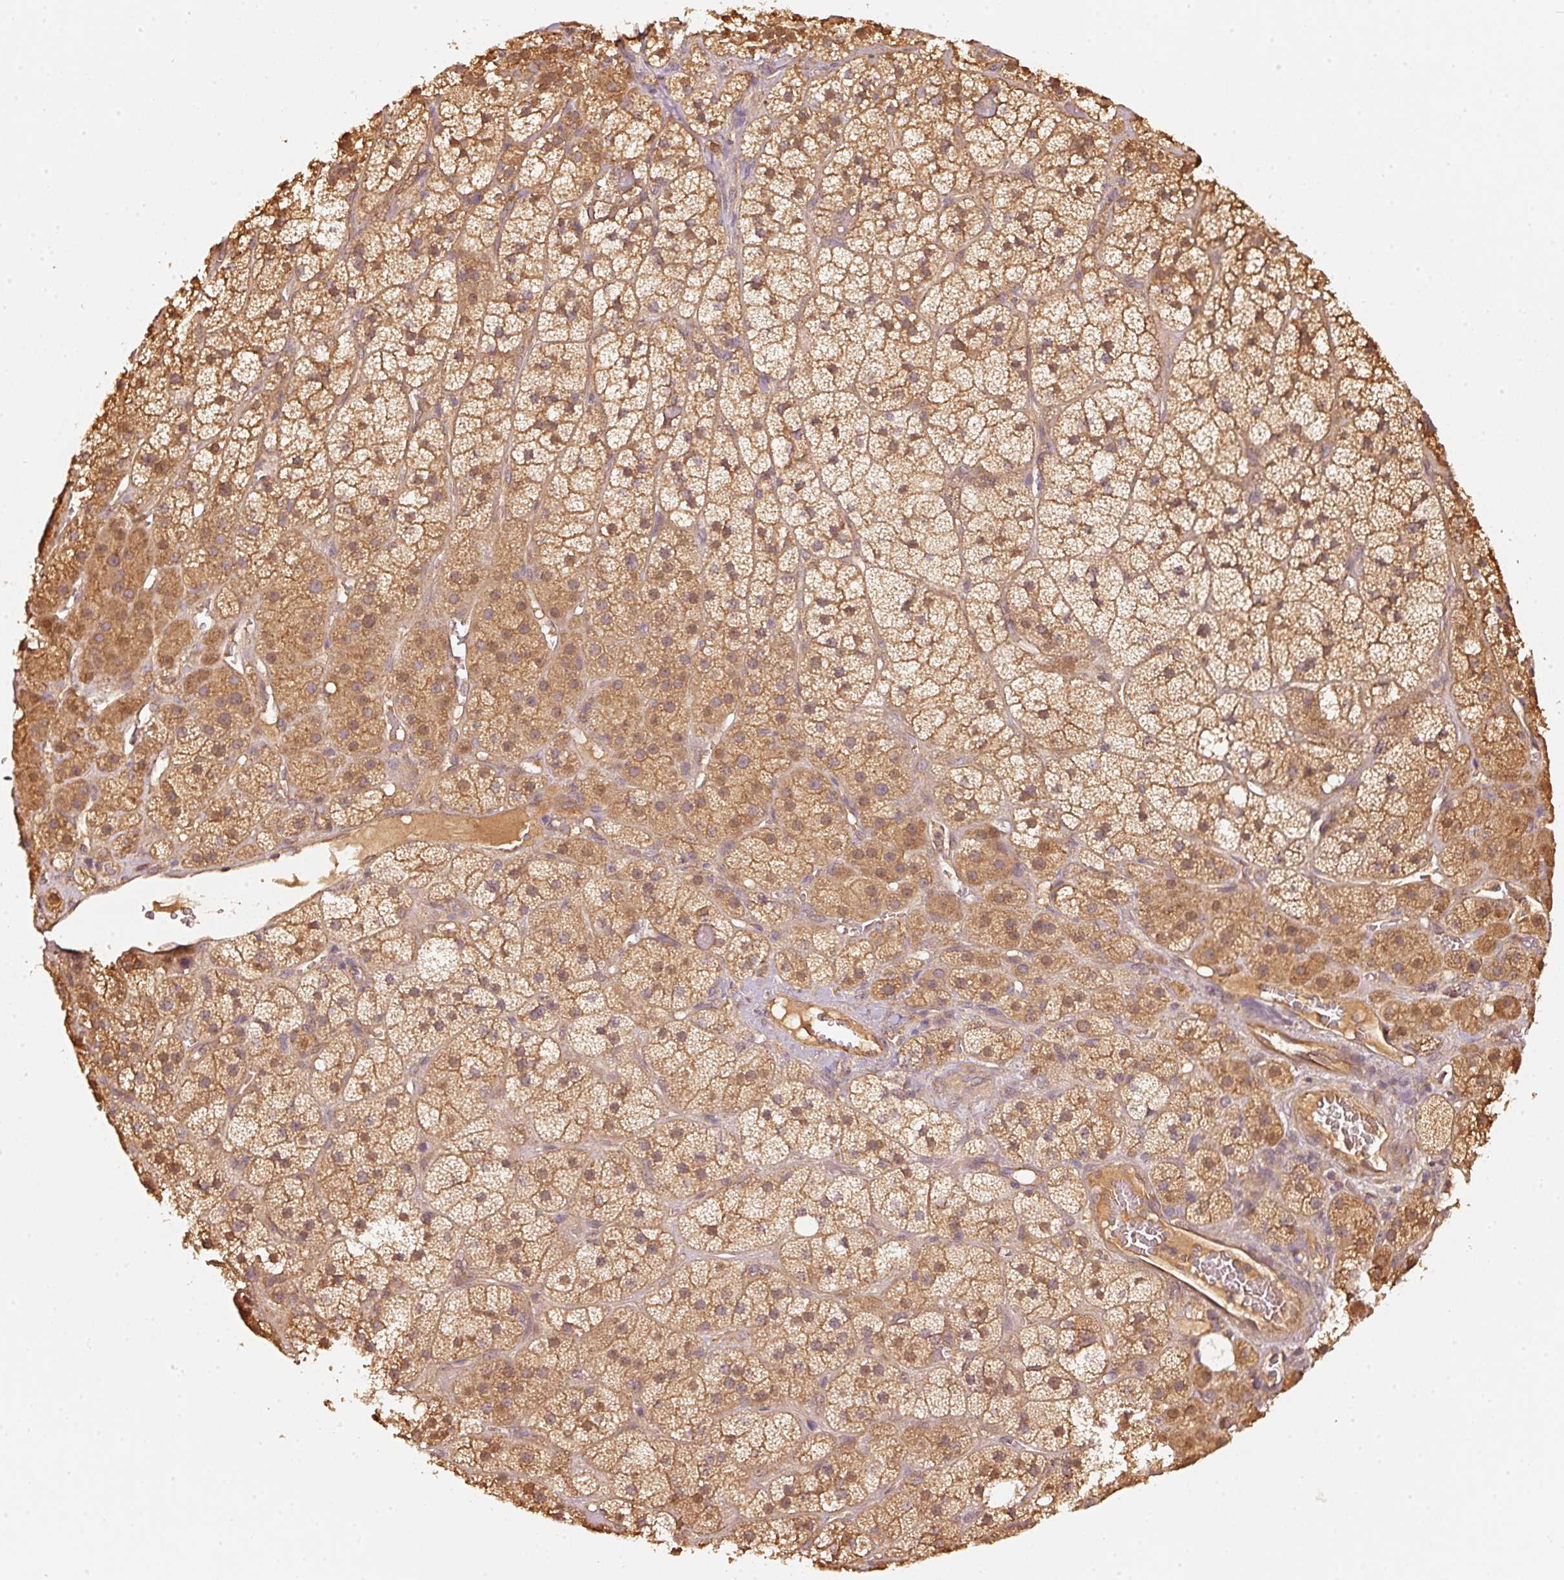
{"staining": {"intensity": "moderate", "quantity": ">75%", "location": "cytoplasmic/membranous"}, "tissue": "adrenal gland", "cell_type": "Glandular cells", "image_type": "normal", "snomed": [{"axis": "morphology", "description": "Normal tissue, NOS"}, {"axis": "topography", "description": "Adrenal gland"}], "caption": "The image demonstrates staining of normal adrenal gland, revealing moderate cytoplasmic/membranous protein positivity (brown color) within glandular cells. (Stains: DAB in brown, nuclei in blue, Microscopy: brightfield microscopy at high magnification).", "gene": "STAU1", "patient": {"sex": "male", "age": 57}}